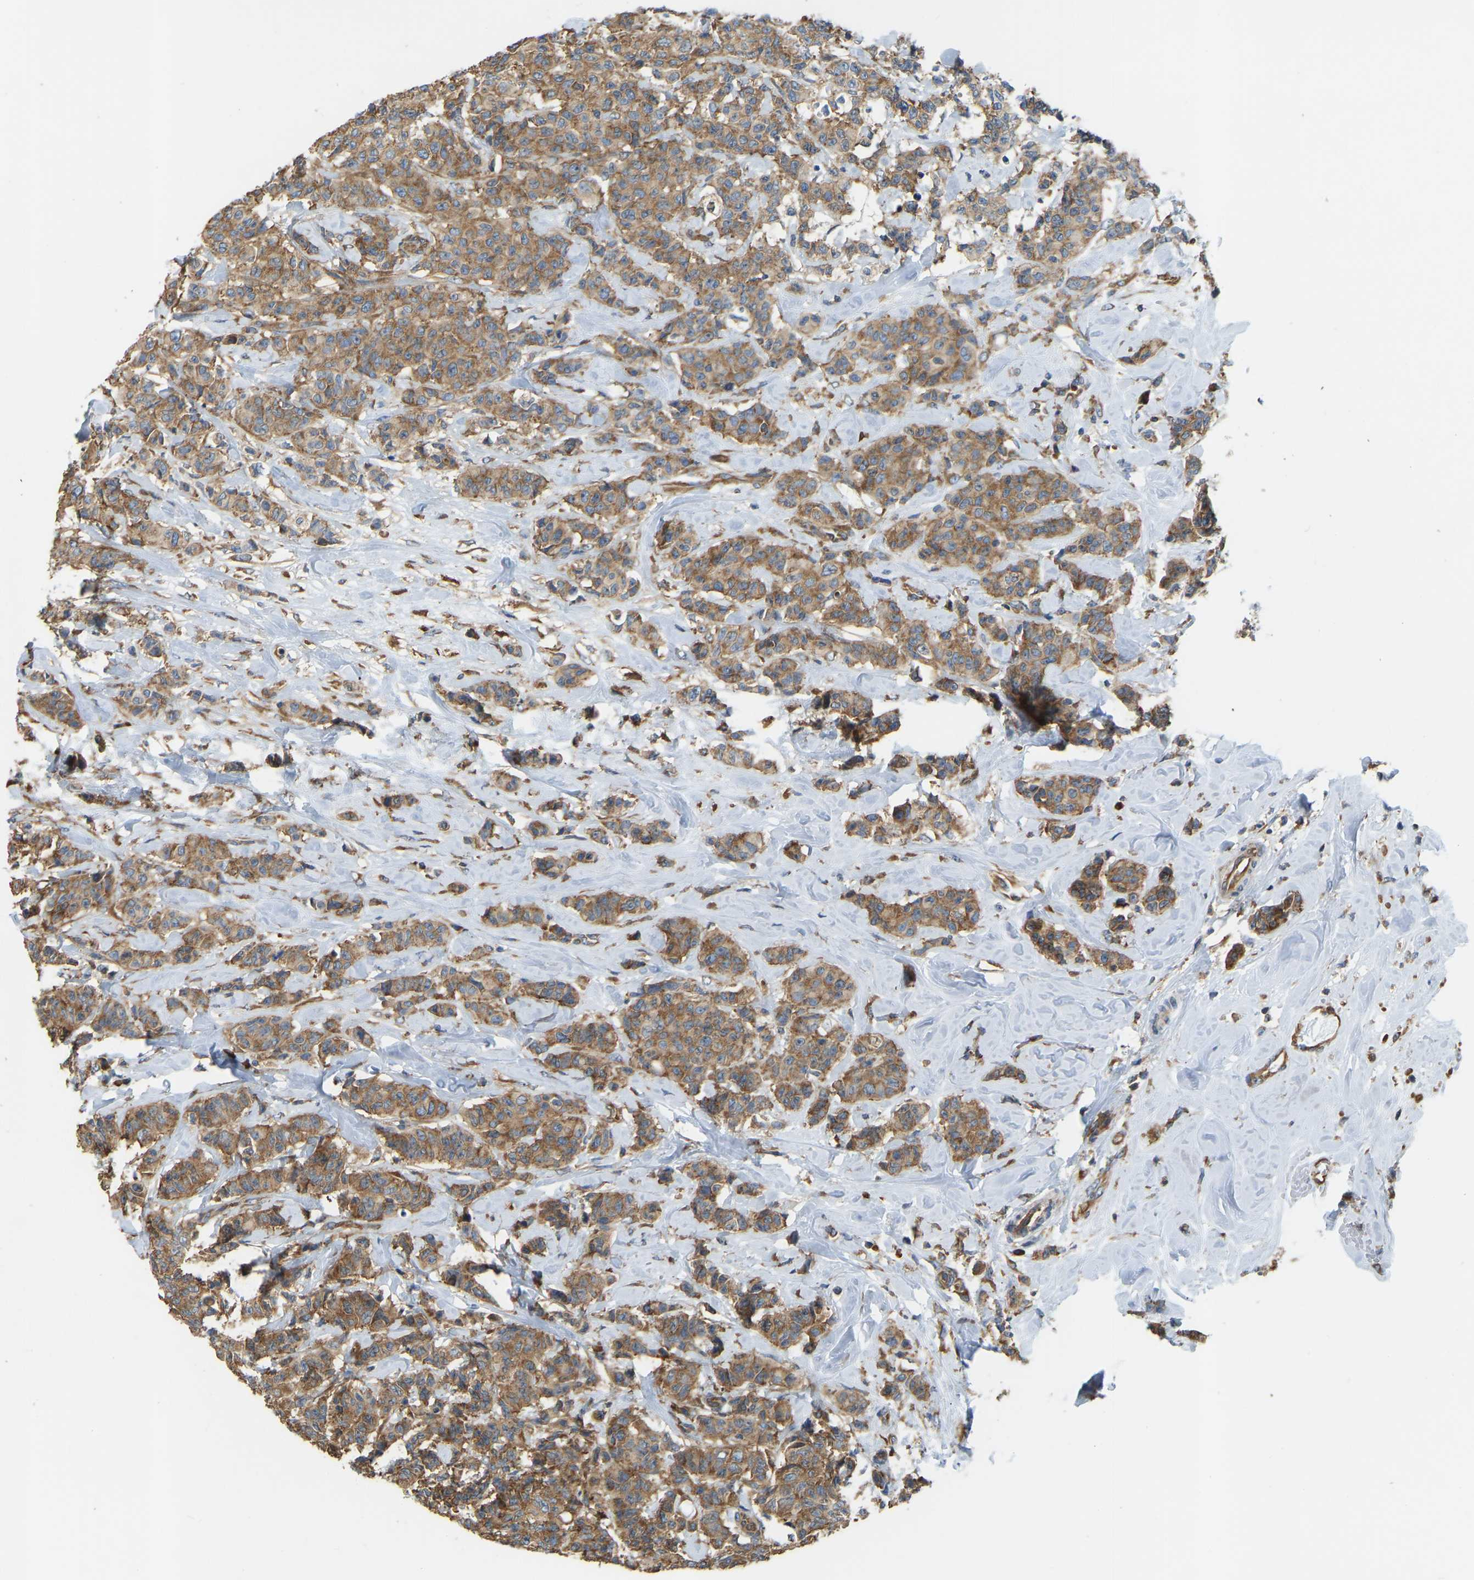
{"staining": {"intensity": "moderate", "quantity": ">75%", "location": "cytoplasmic/membranous"}, "tissue": "breast cancer", "cell_type": "Tumor cells", "image_type": "cancer", "snomed": [{"axis": "morphology", "description": "Normal tissue, NOS"}, {"axis": "morphology", "description": "Duct carcinoma"}, {"axis": "topography", "description": "Breast"}], "caption": "Protein staining shows moderate cytoplasmic/membranous staining in approximately >75% of tumor cells in breast intraductal carcinoma.", "gene": "RPS6KB2", "patient": {"sex": "female", "age": 40}}